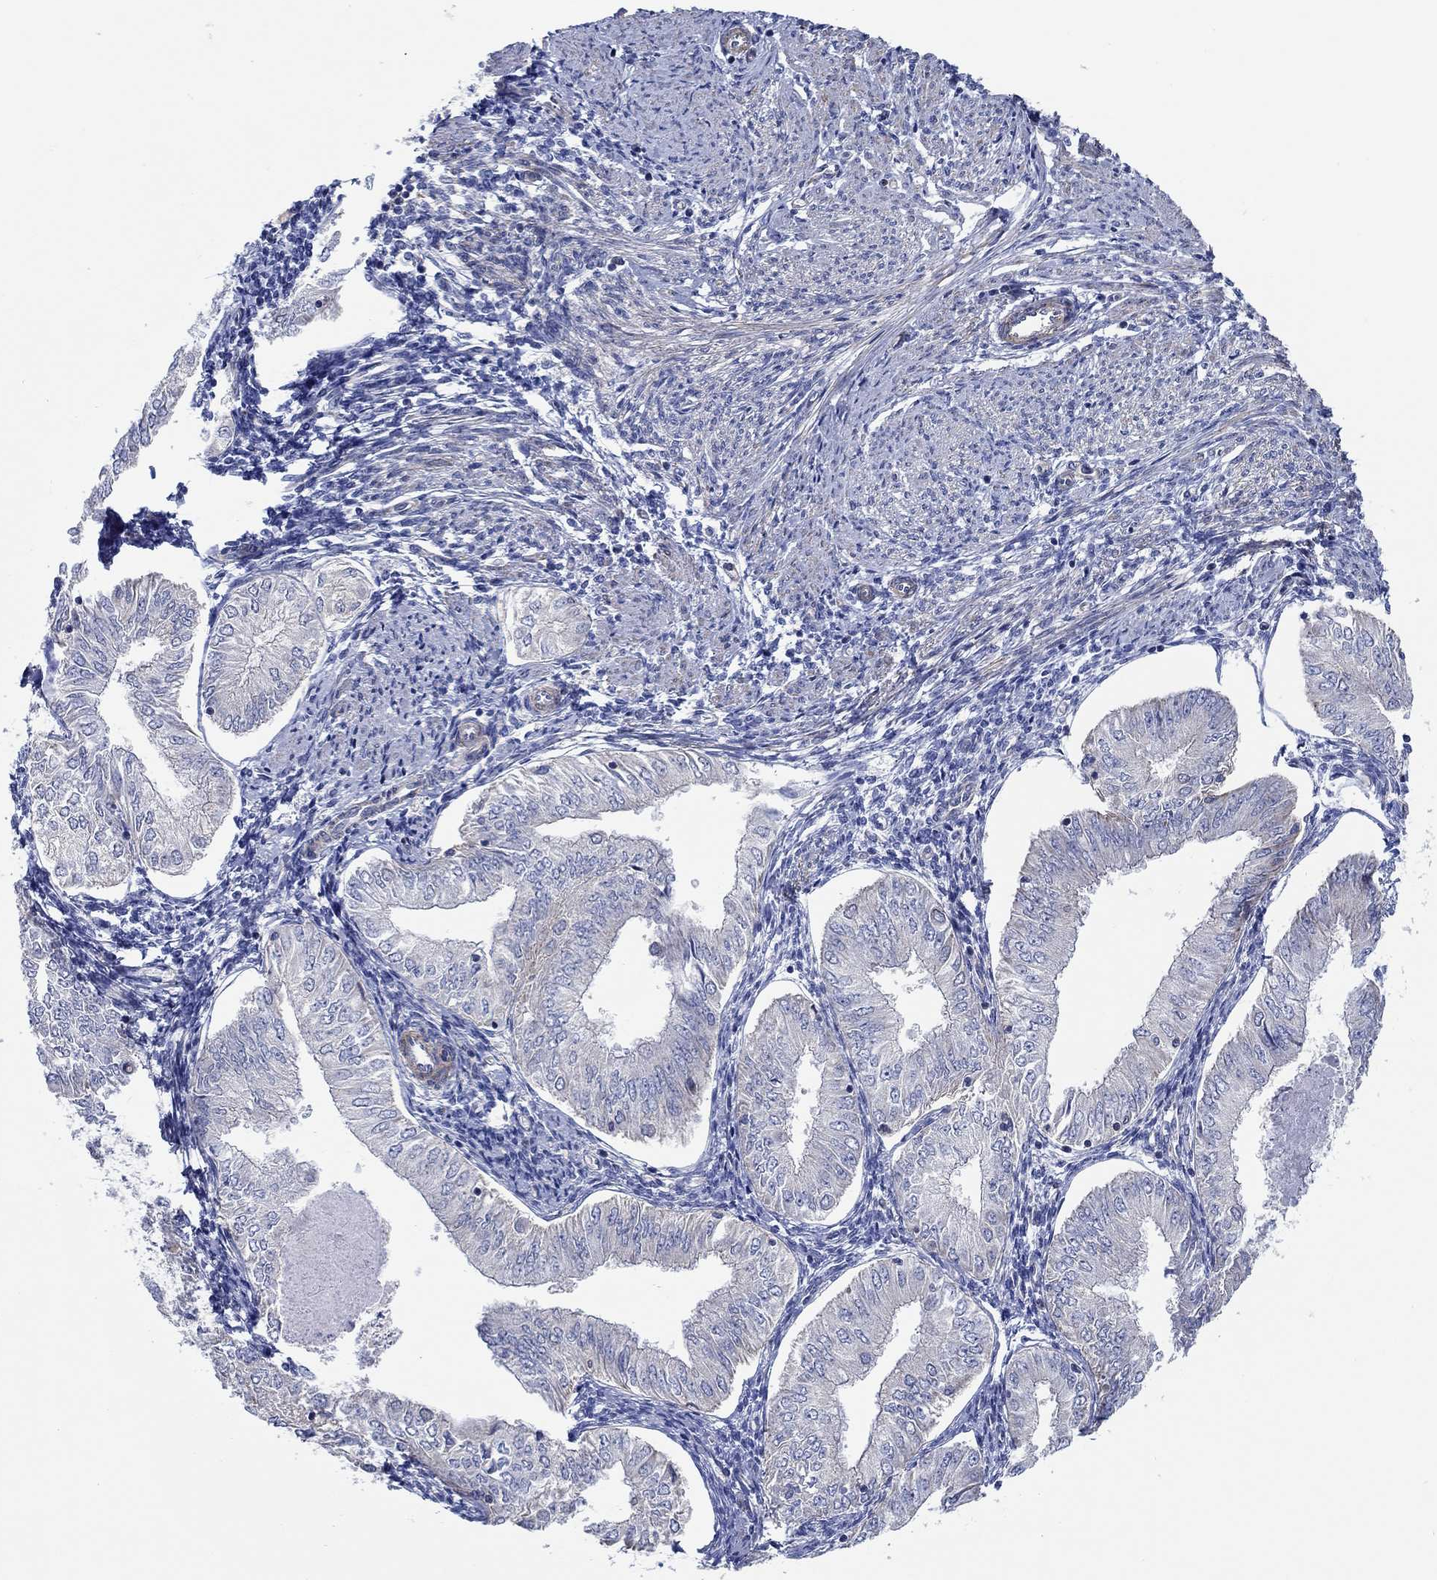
{"staining": {"intensity": "negative", "quantity": "none", "location": "none"}, "tissue": "endometrial cancer", "cell_type": "Tumor cells", "image_type": "cancer", "snomed": [{"axis": "morphology", "description": "Adenocarcinoma, NOS"}, {"axis": "topography", "description": "Endometrium"}], "caption": "Immunohistochemistry photomicrograph of neoplastic tissue: endometrial cancer (adenocarcinoma) stained with DAB exhibits no significant protein staining in tumor cells.", "gene": "FMN1", "patient": {"sex": "female", "age": 53}}